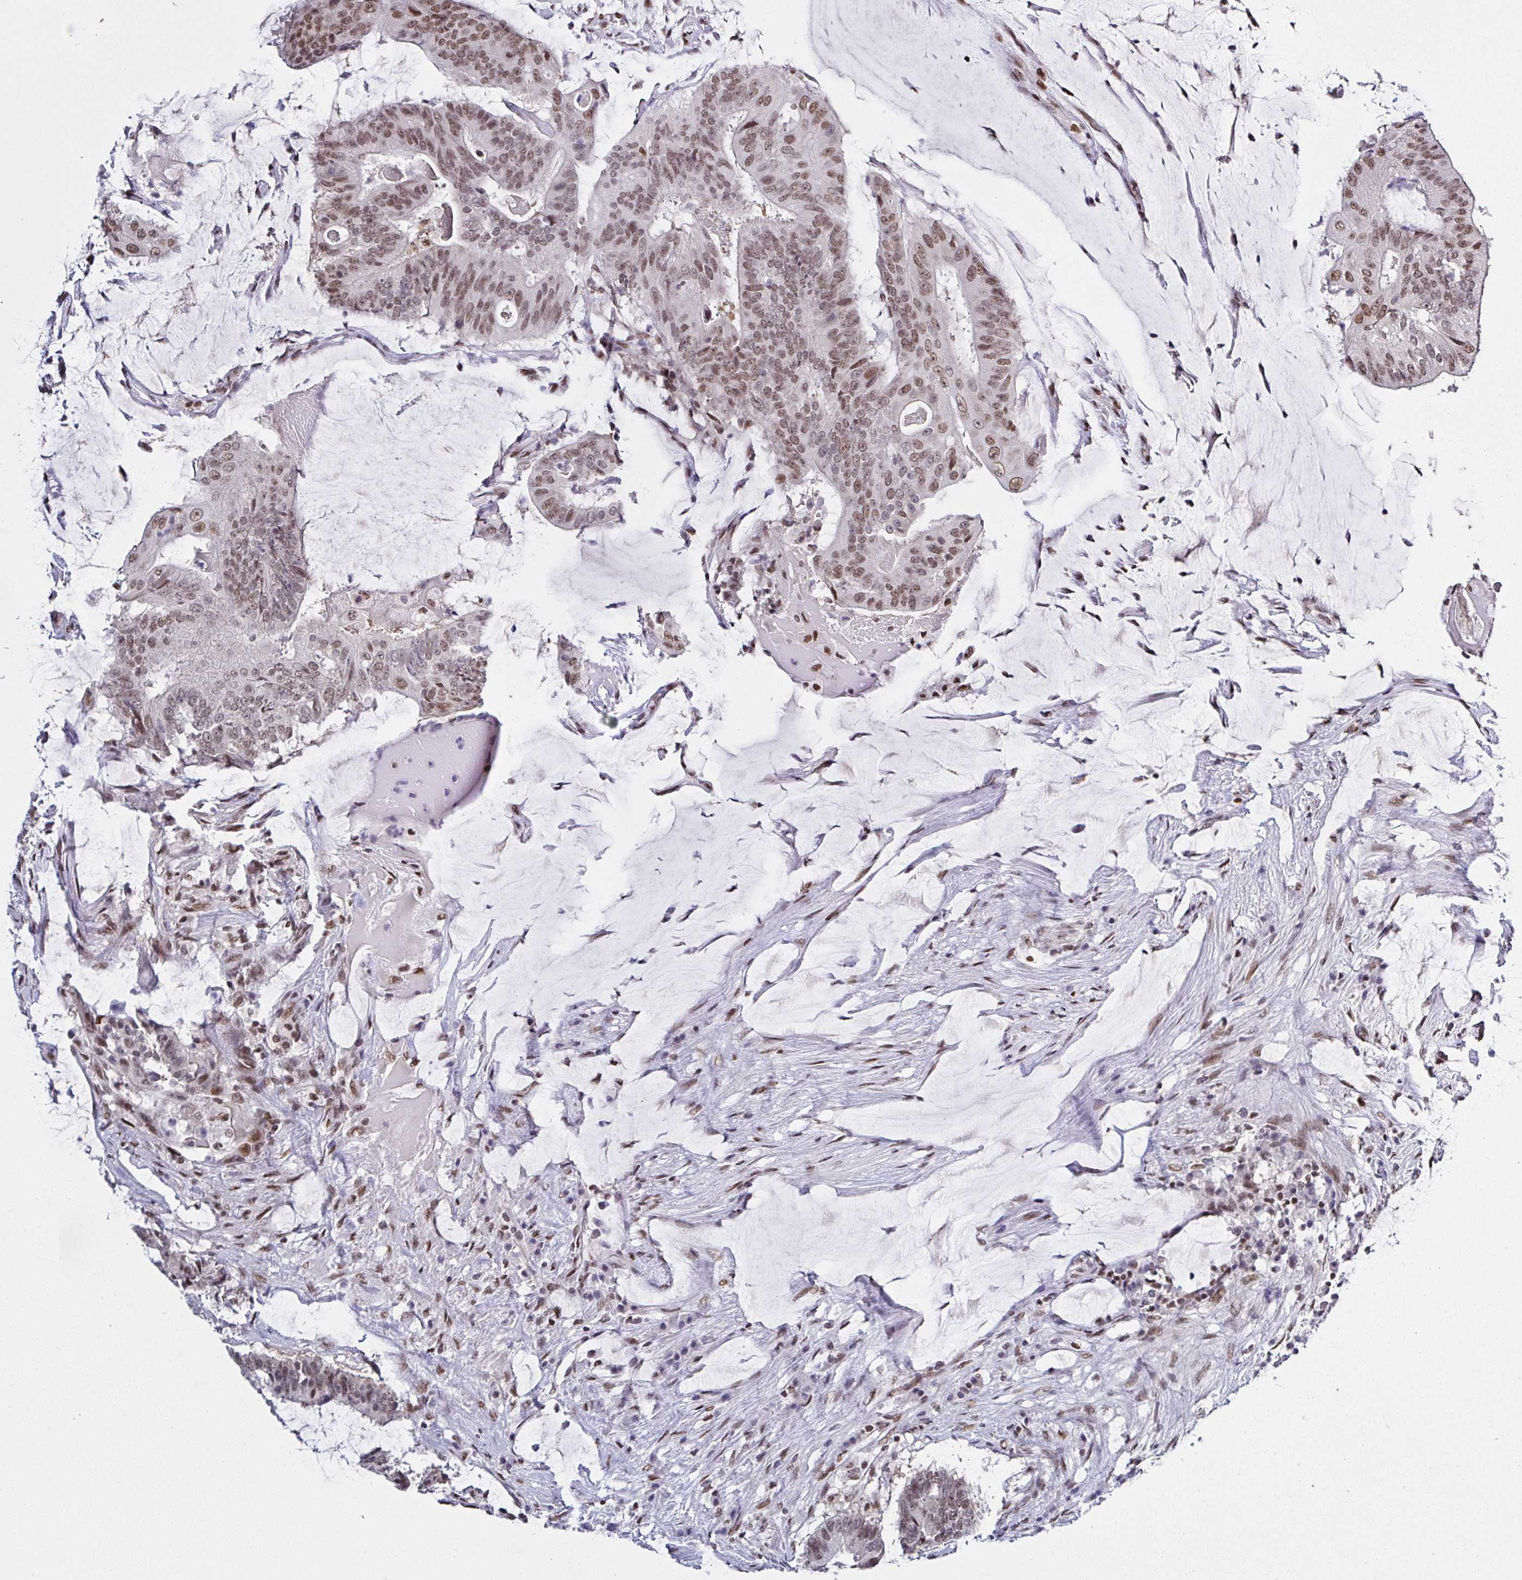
{"staining": {"intensity": "moderate", "quantity": ">75%", "location": "nuclear"}, "tissue": "colorectal cancer", "cell_type": "Tumor cells", "image_type": "cancer", "snomed": [{"axis": "morphology", "description": "Adenocarcinoma, NOS"}, {"axis": "topography", "description": "Colon"}], "caption": "Immunohistochemistry image of colorectal cancer stained for a protein (brown), which reveals medium levels of moderate nuclear positivity in approximately >75% of tumor cells.", "gene": "DR1", "patient": {"sex": "female", "age": 43}}